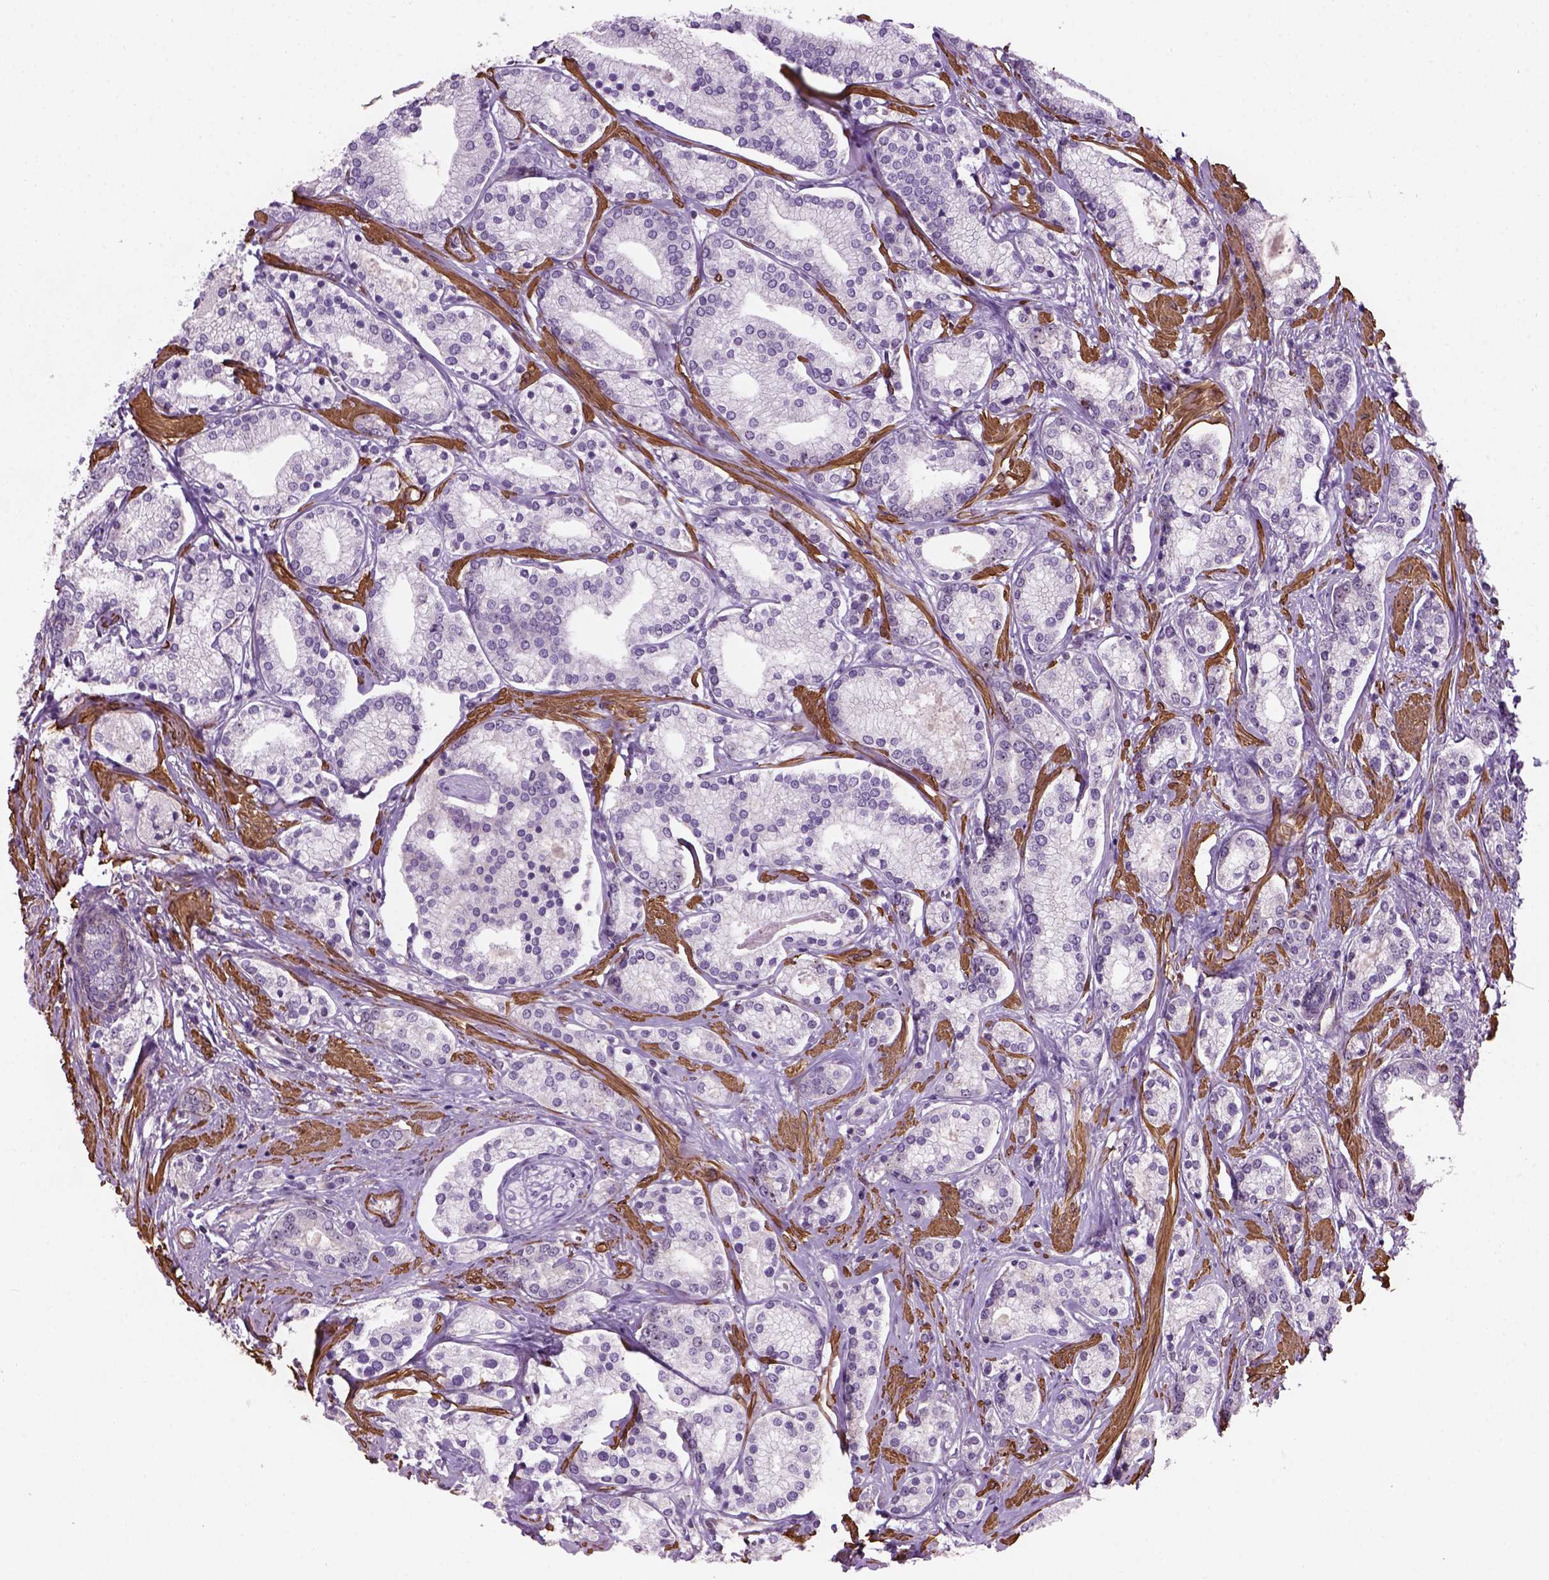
{"staining": {"intensity": "weak", "quantity": "<25%", "location": "nuclear"}, "tissue": "prostate cancer", "cell_type": "Tumor cells", "image_type": "cancer", "snomed": [{"axis": "morphology", "description": "Adenocarcinoma, High grade"}, {"axis": "topography", "description": "Prostate"}], "caption": "High magnification brightfield microscopy of adenocarcinoma (high-grade) (prostate) stained with DAB (3,3'-diaminobenzidine) (brown) and counterstained with hematoxylin (blue): tumor cells show no significant positivity.", "gene": "RRS1", "patient": {"sex": "male", "age": 58}}